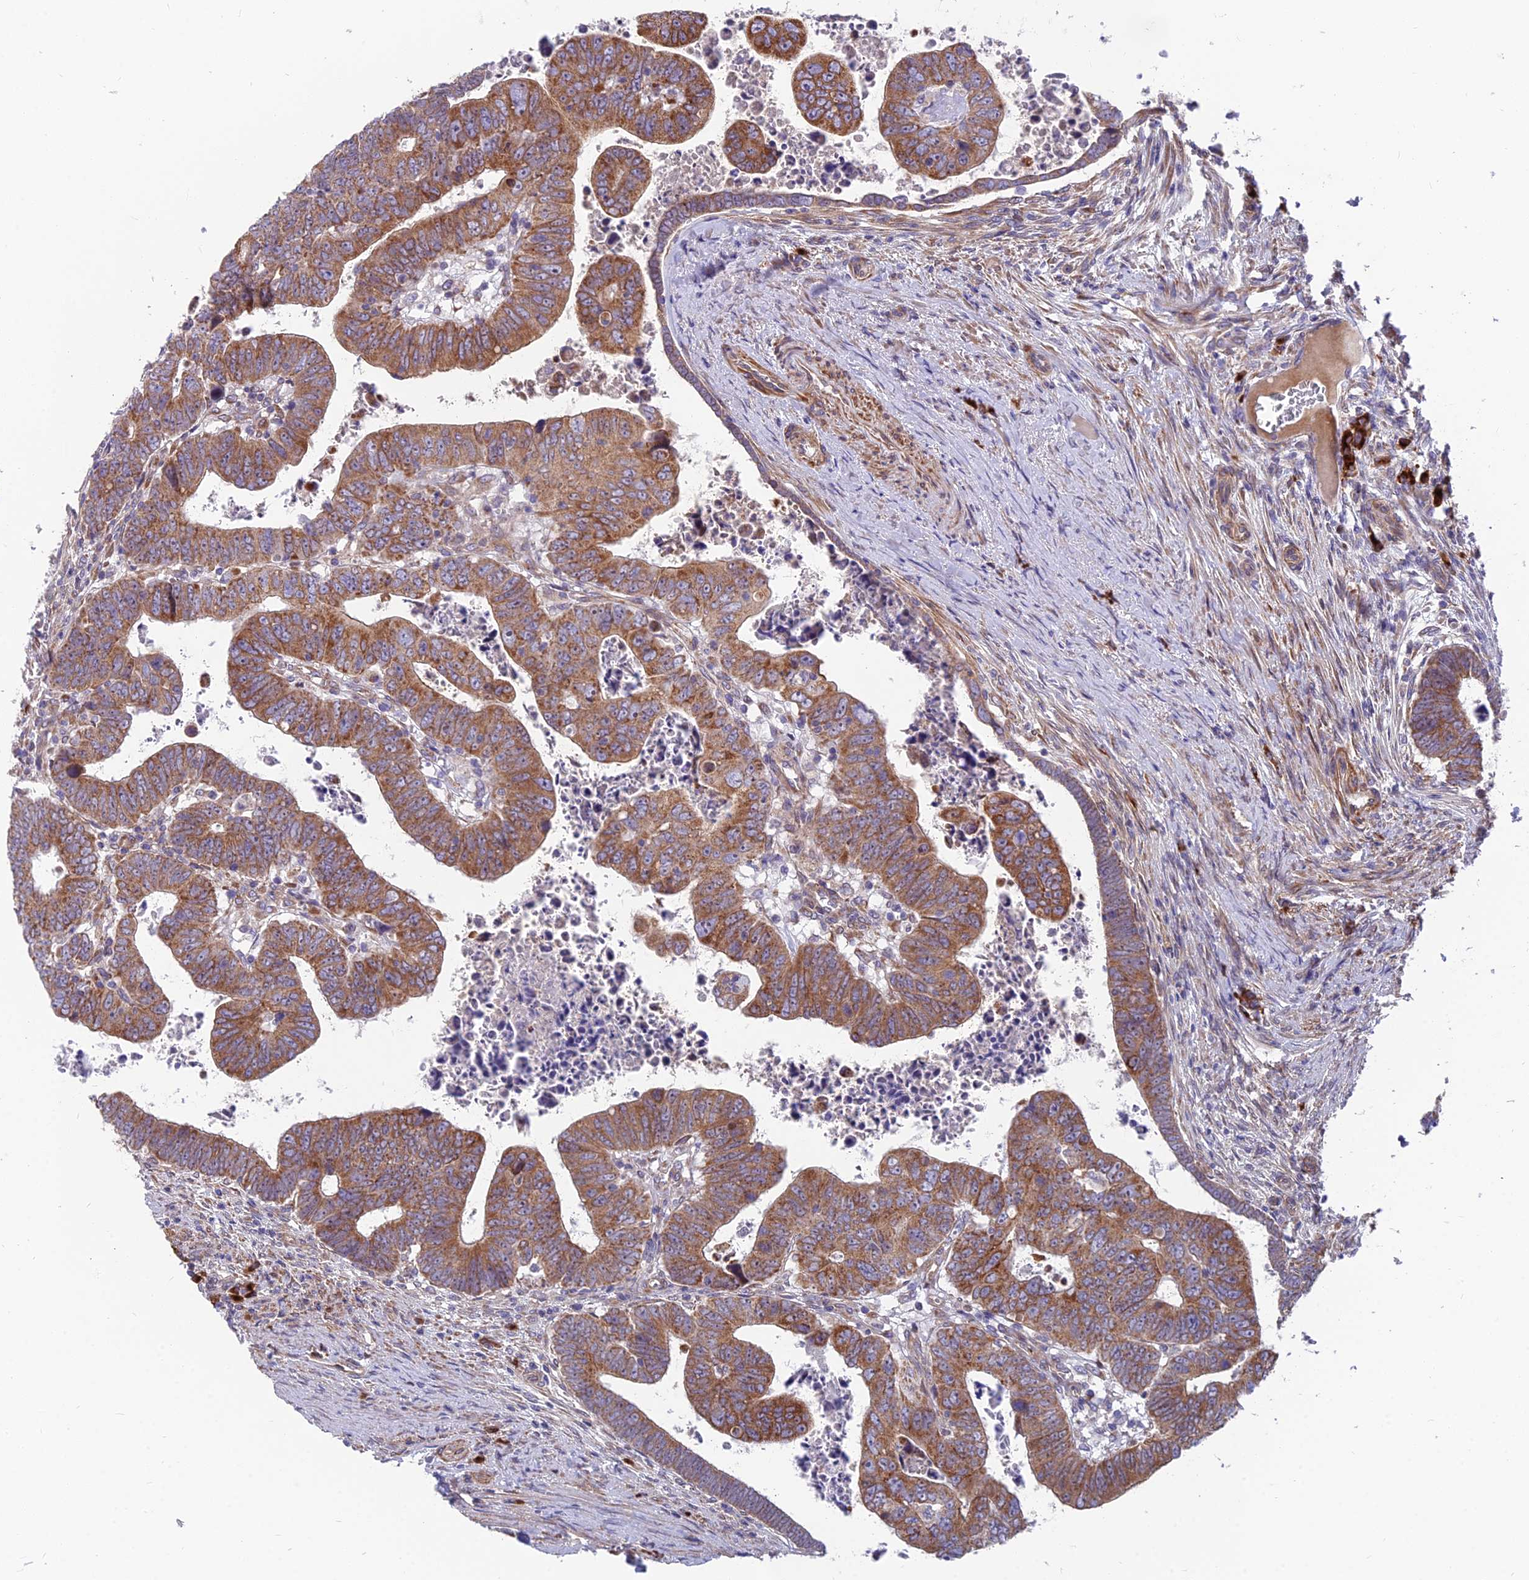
{"staining": {"intensity": "moderate", "quantity": ">75%", "location": "cytoplasmic/membranous"}, "tissue": "colorectal cancer", "cell_type": "Tumor cells", "image_type": "cancer", "snomed": [{"axis": "morphology", "description": "Normal tissue, NOS"}, {"axis": "morphology", "description": "Adenocarcinoma, NOS"}, {"axis": "topography", "description": "Rectum"}], "caption": "Immunohistochemical staining of human colorectal cancer reveals moderate cytoplasmic/membranous protein positivity in about >75% of tumor cells.", "gene": "TBC1D20", "patient": {"sex": "female", "age": 65}}